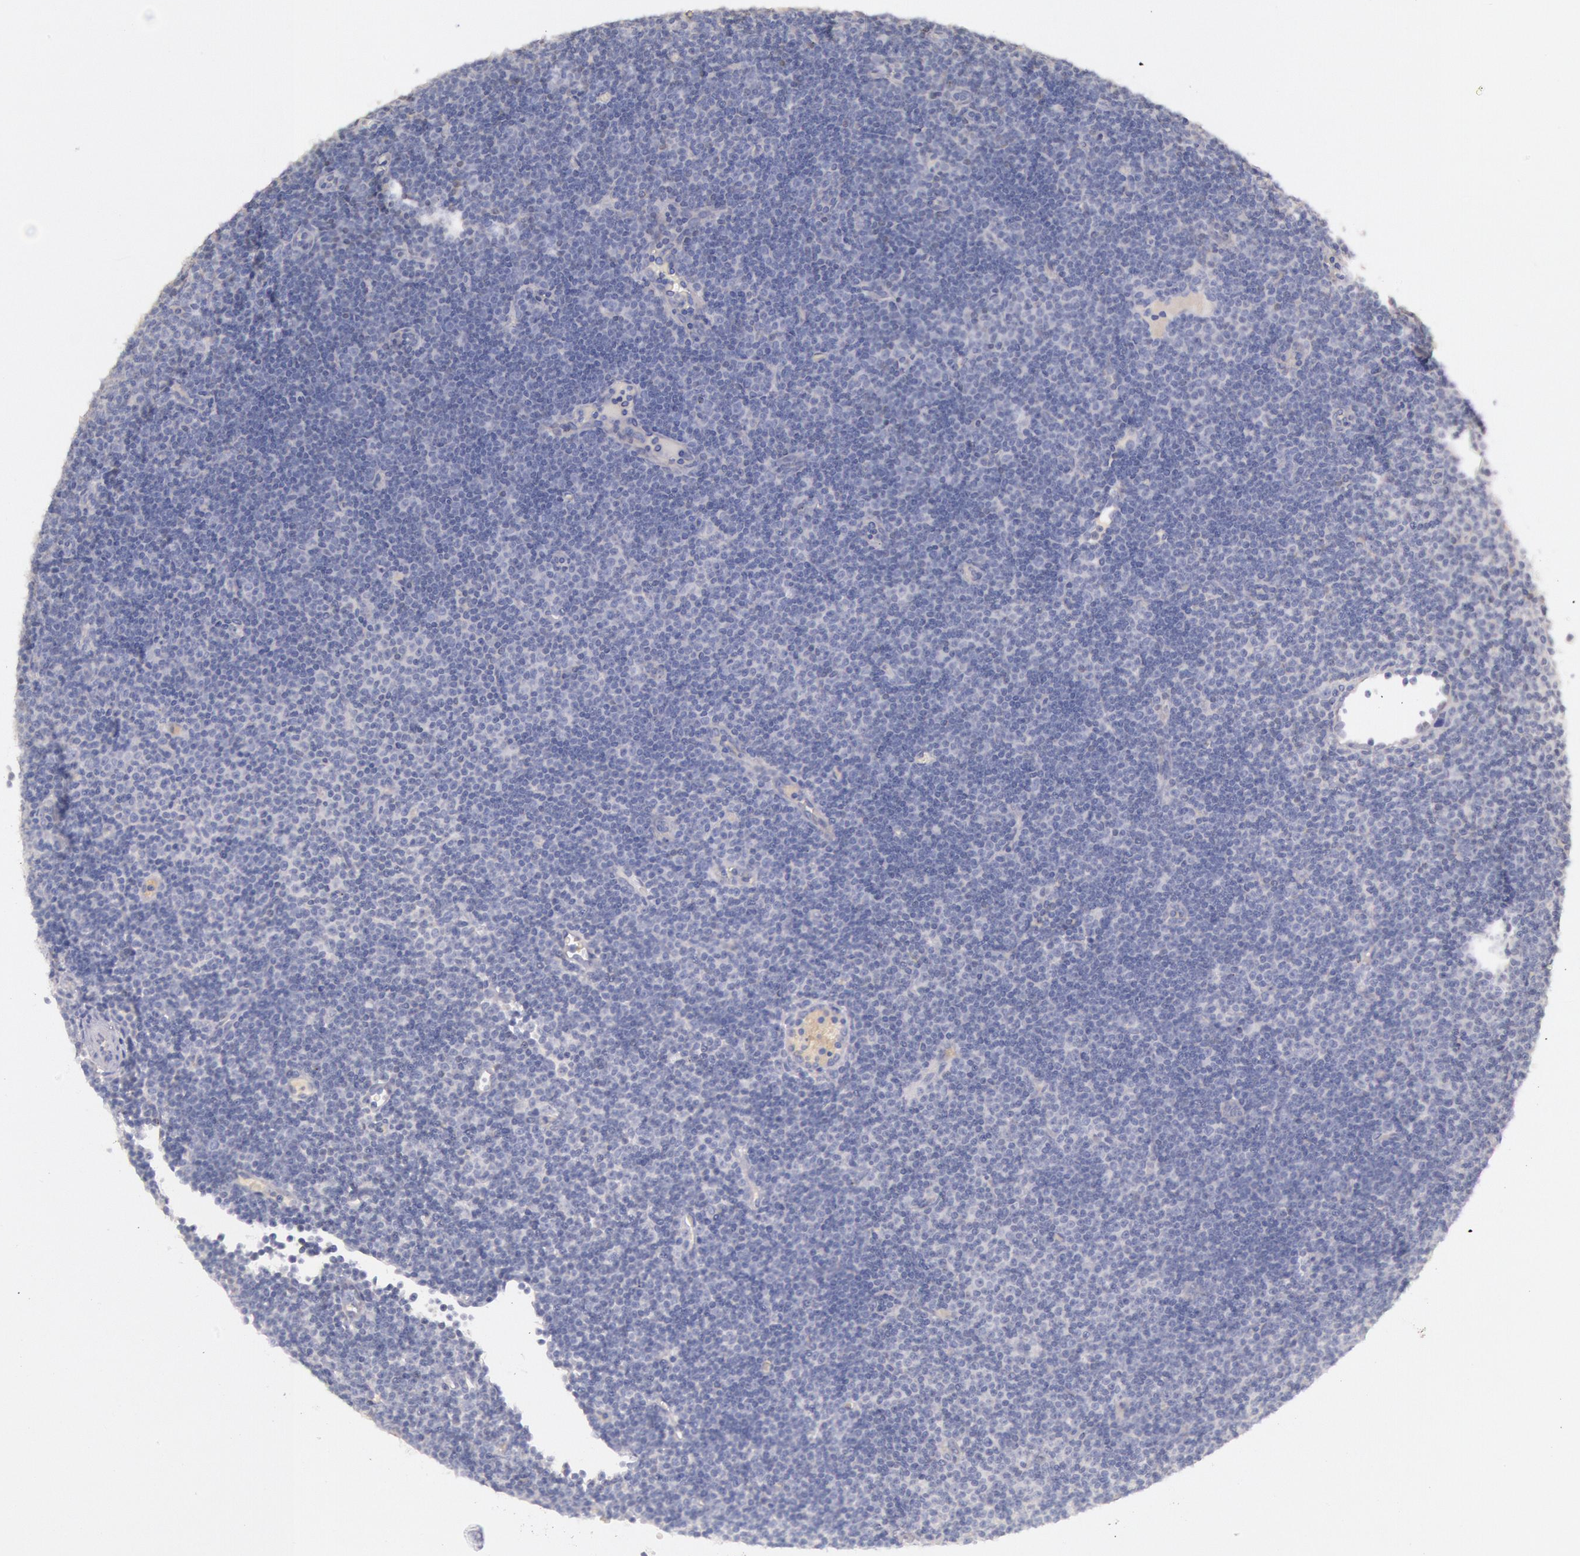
{"staining": {"intensity": "negative", "quantity": "none", "location": "none"}, "tissue": "lymphoma", "cell_type": "Tumor cells", "image_type": "cancer", "snomed": [{"axis": "morphology", "description": "Malignant lymphoma, non-Hodgkin's type, Low grade"}, {"axis": "topography", "description": "Lymph node"}], "caption": "This is a histopathology image of immunohistochemistry (IHC) staining of low-grade malignant lymphoma, non-Hodgkin's type, which shows no expression in tumor cells.", "gene": "C1R", "patient": {"sex": "male", "age": 57}}